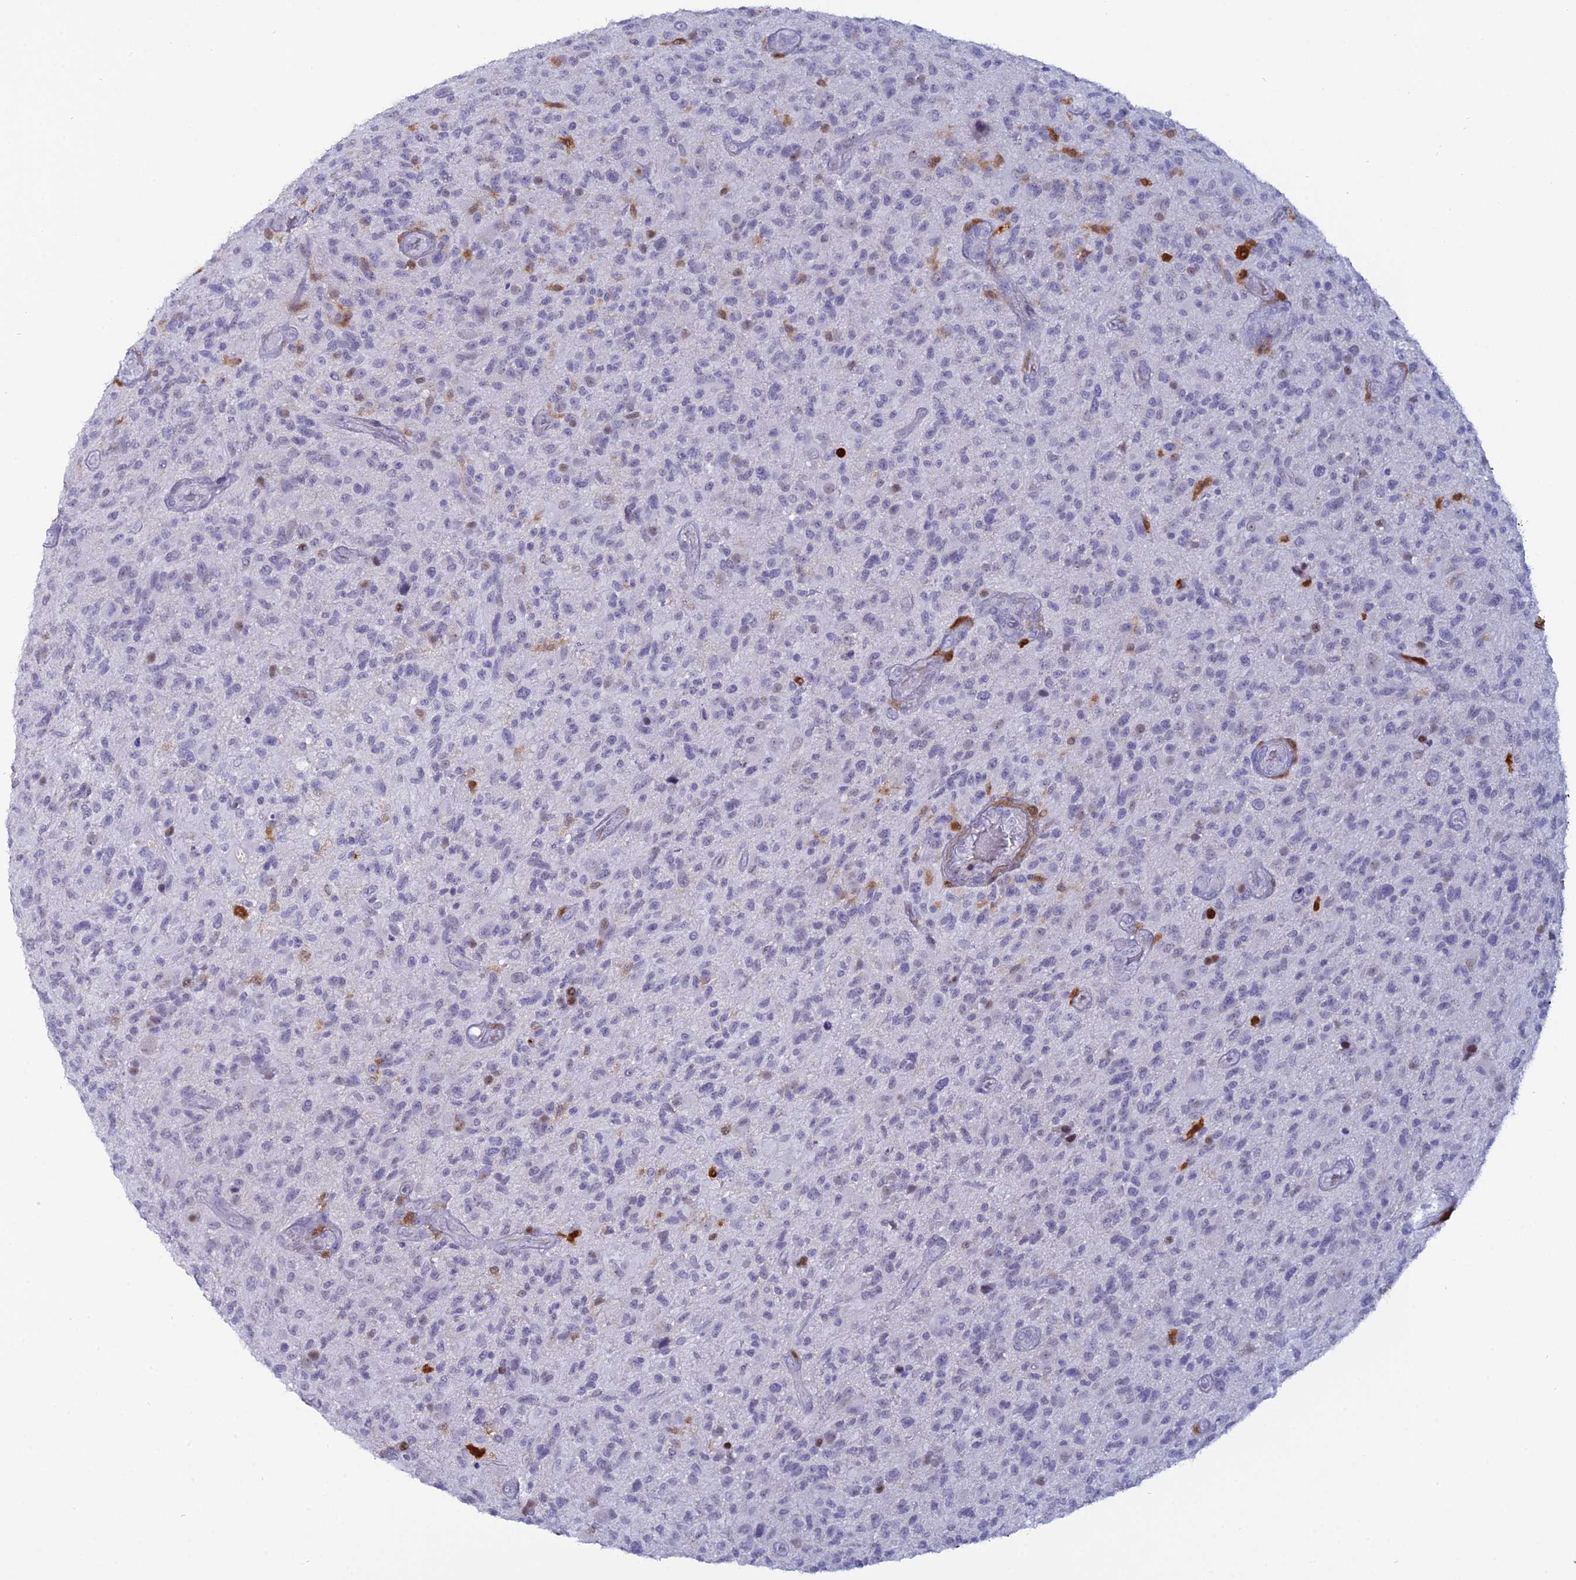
{"staining": {"intensity": "negative", "quantity": "none", "location": "none"}, "tissue": "glioma", "cell_type": "Tumor cells", "image_type": "cancer", "snomed": [{"axis": "morphology", "description": "Glioma, malignant, High grade"}, {"axis": "topography", "description": "Brain"}], "caption": "Glioma was stained to show a protein in brown. There is no significant staining in tumor cells.", "gene": "PGBD4", "patient": {"sex": "male", "age": 47}}